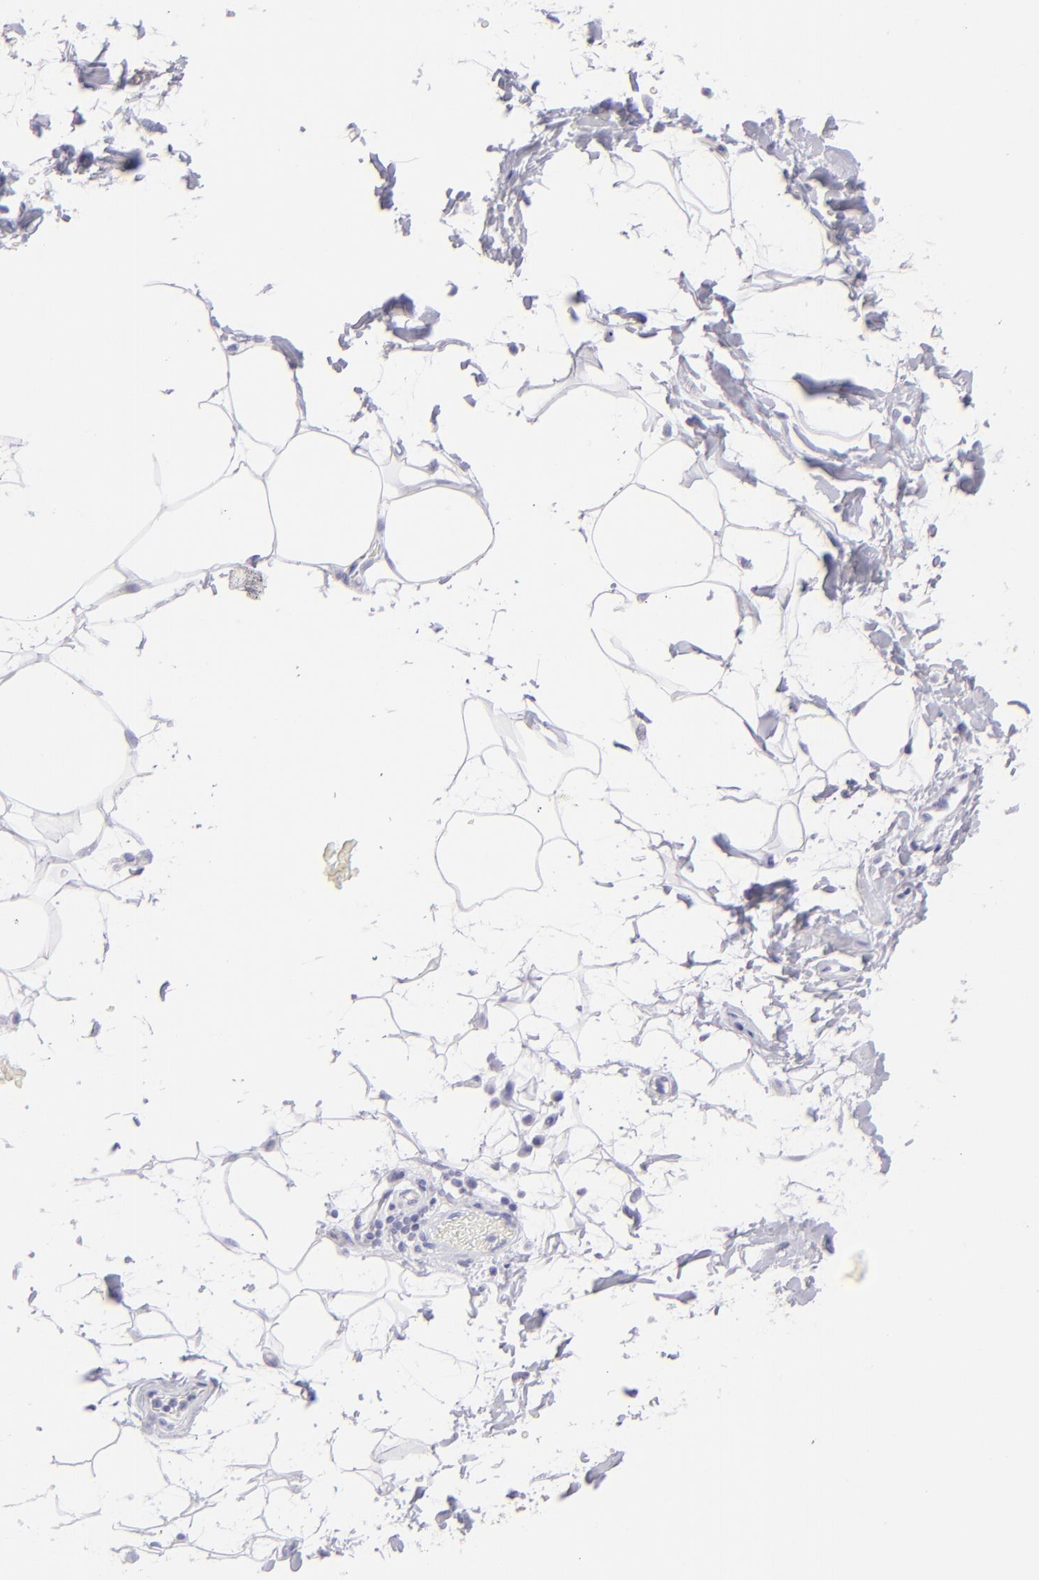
{"staining": {"intensity": "negative", "quantity": "none", "location": "none"}, "tissue": "adipose tissue", "cell_type": "Adipocytes", "image_type": "normal", "snomed": [{"axis": "morphology", "description": "Normal tissue, NOS"}, {"axis": "topography", "description": "Soft tissue"}], "caption": "Adipocytes are negative for brown protein staining in benign adipose tissue. The staining is performed using DAB brown chromogen with nuclei counter-stained in using hematoxylin.", "gene": "SLC1A3", "patient": {"sex": "male", "age": 72}}